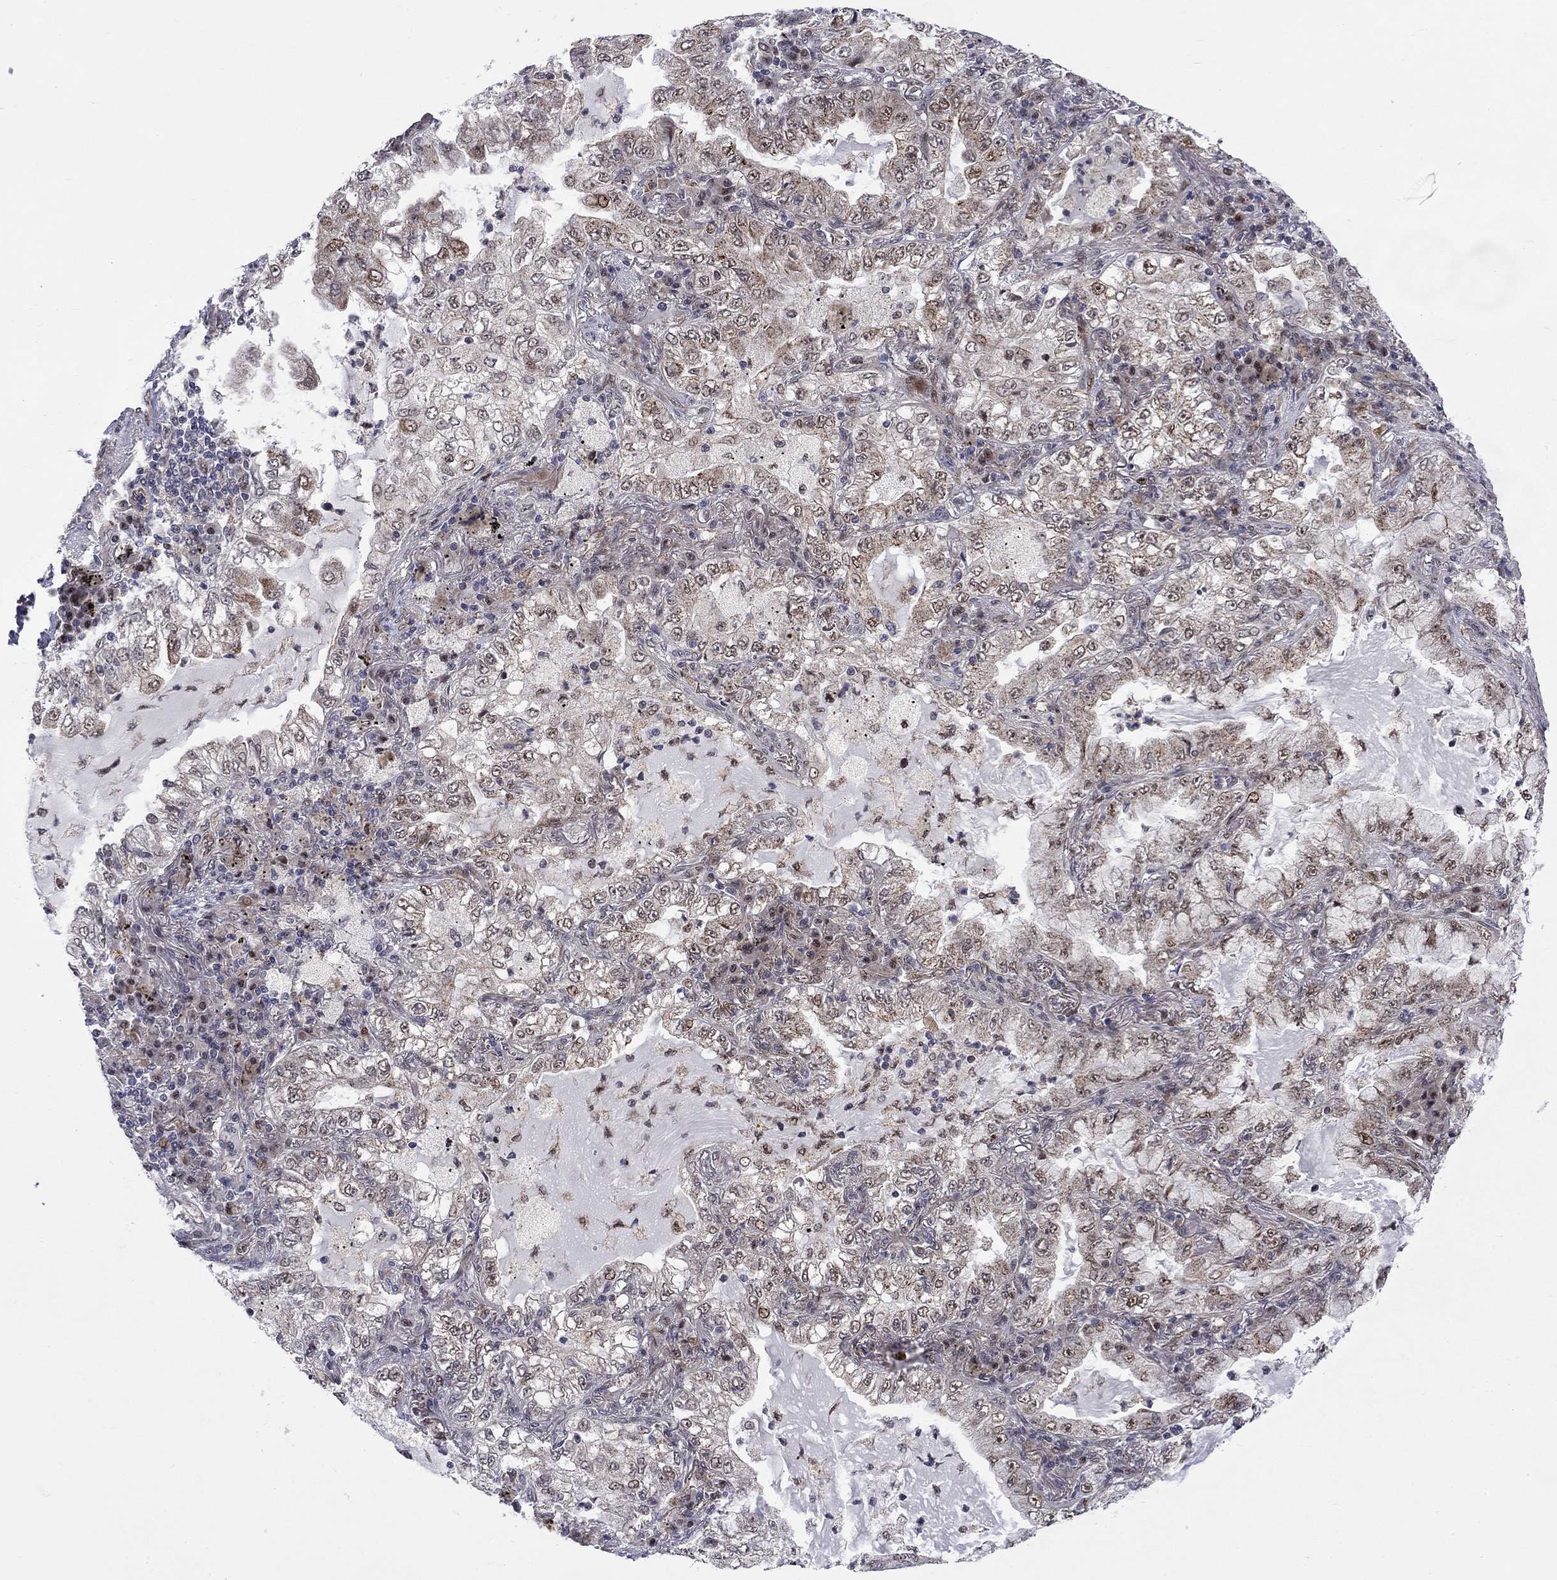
{"staining": {"intensity": "weak", "quantity": "25%-75%", "location": "cytoplasmic/membranous"}, "tissue": "lung cancer", "cell_type": "Tumor cells", "image_type": "cancer", "snomed": [{"axis": "morphology", "description": "Adenocarcinoma, NOS"}, {"axis": "topography", "description": "Lung"}], "caption": "There is low levels of weak cytoplasmic/membranous positivity in tumor cells of adenocarcinoma (lung), as demonstrated by immunohistochemical staining (brown color).", "gene": "KPNA3", "patient": {"sex": "female", "age": 73}}